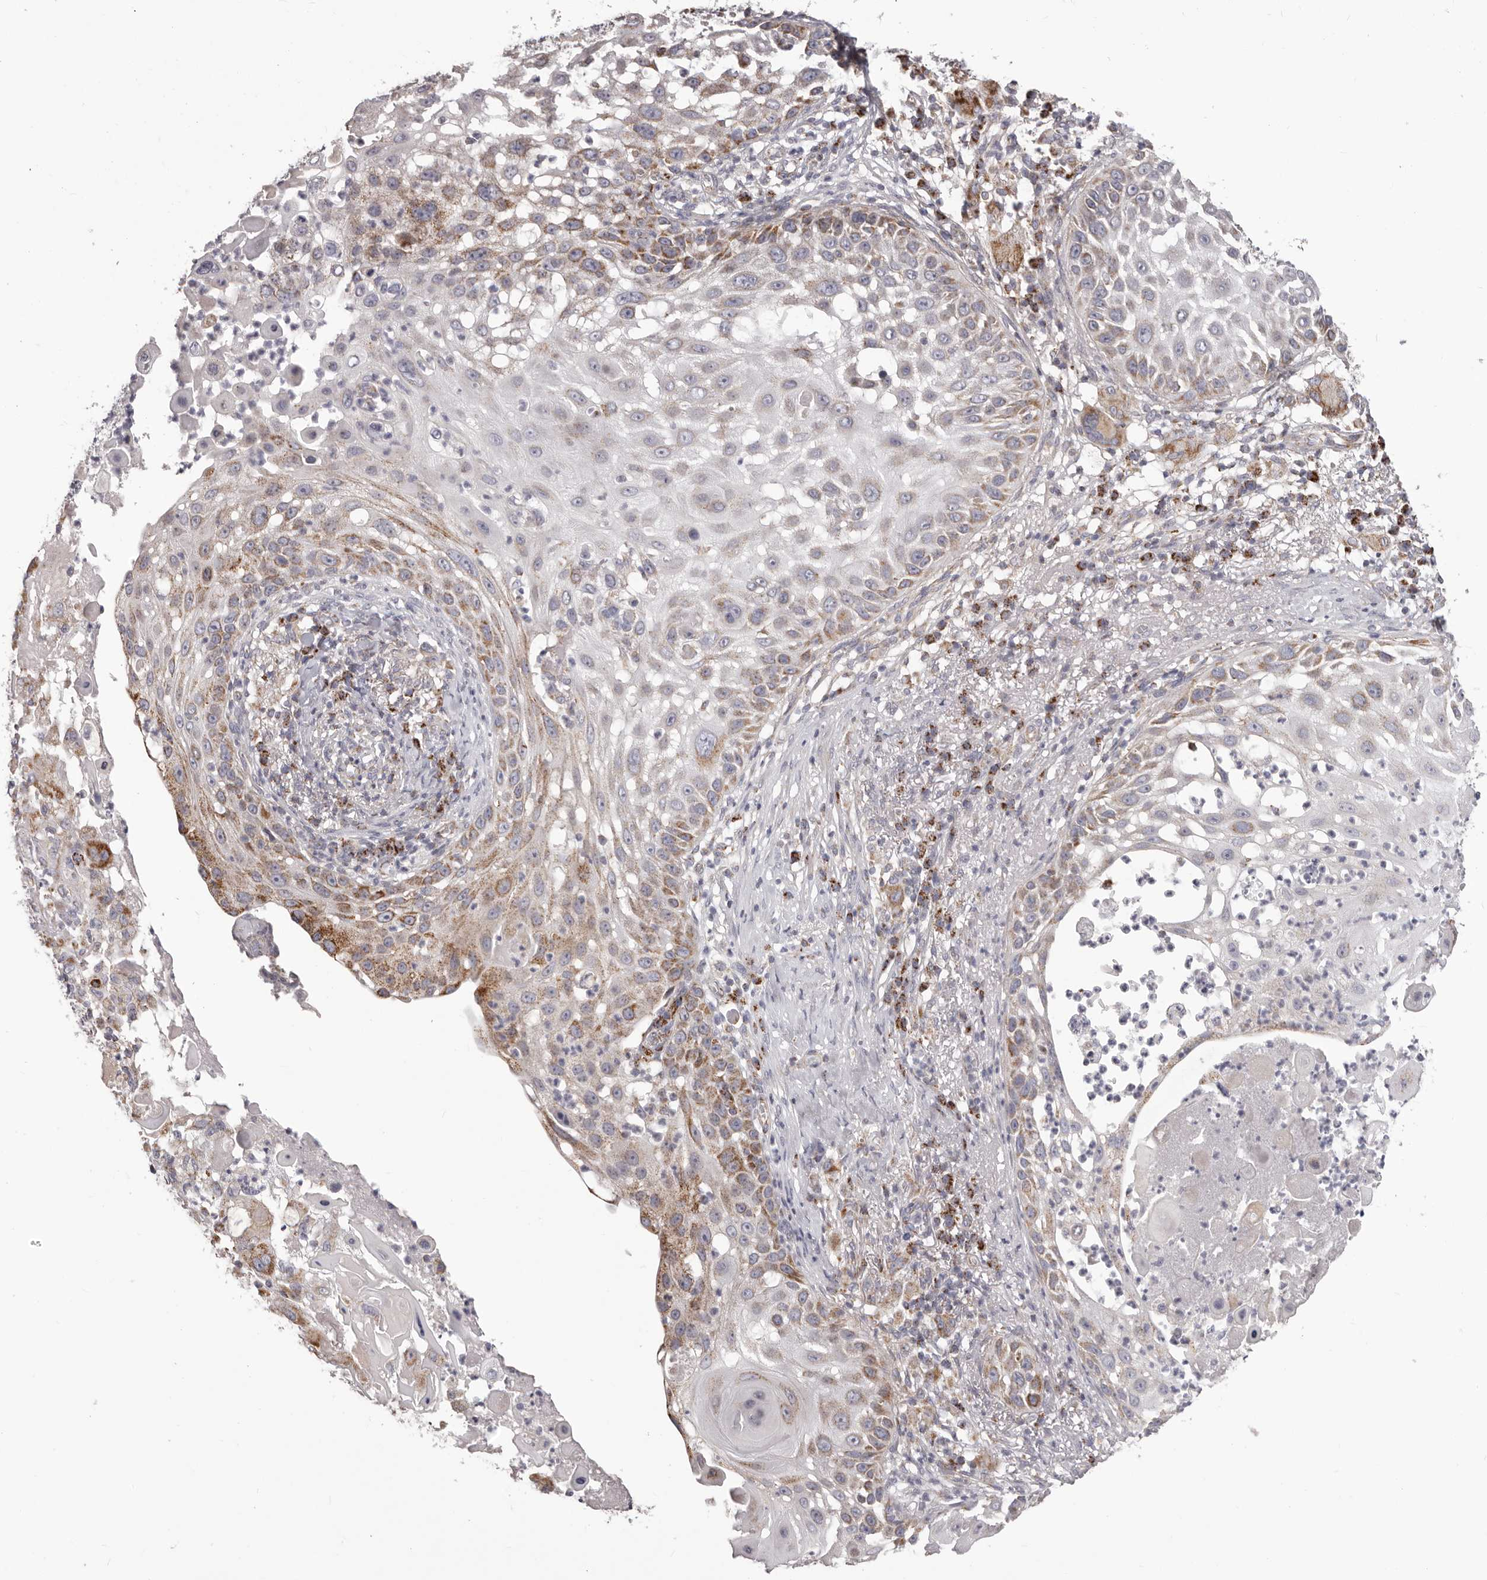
{"staining": {"intensity": "moderate", "quantity": "25%-75%", "location": "cytoplasmic/membranous"}, "tissue": "skin cancer", "cell_type": "Tumor cells", "image_type": "cancer", "snomed": [{"axis": "morphology", "description": "Squamous cell carcinoma, NOS"}, {"axis": "topography", "description": "Skin"}], "caption": "Skin cancer tissue shows moderate cytoplasmic/membranous expression in about 25%-75% of tumor cells, visualized by immunohistochemistry. The staining was performed using DAB, with brown indicating positive protein expression. Nuclei are stained blue with hematoxylin.", "gene": "PRMT2", "patient": {"sex": "female", "age": 44}}